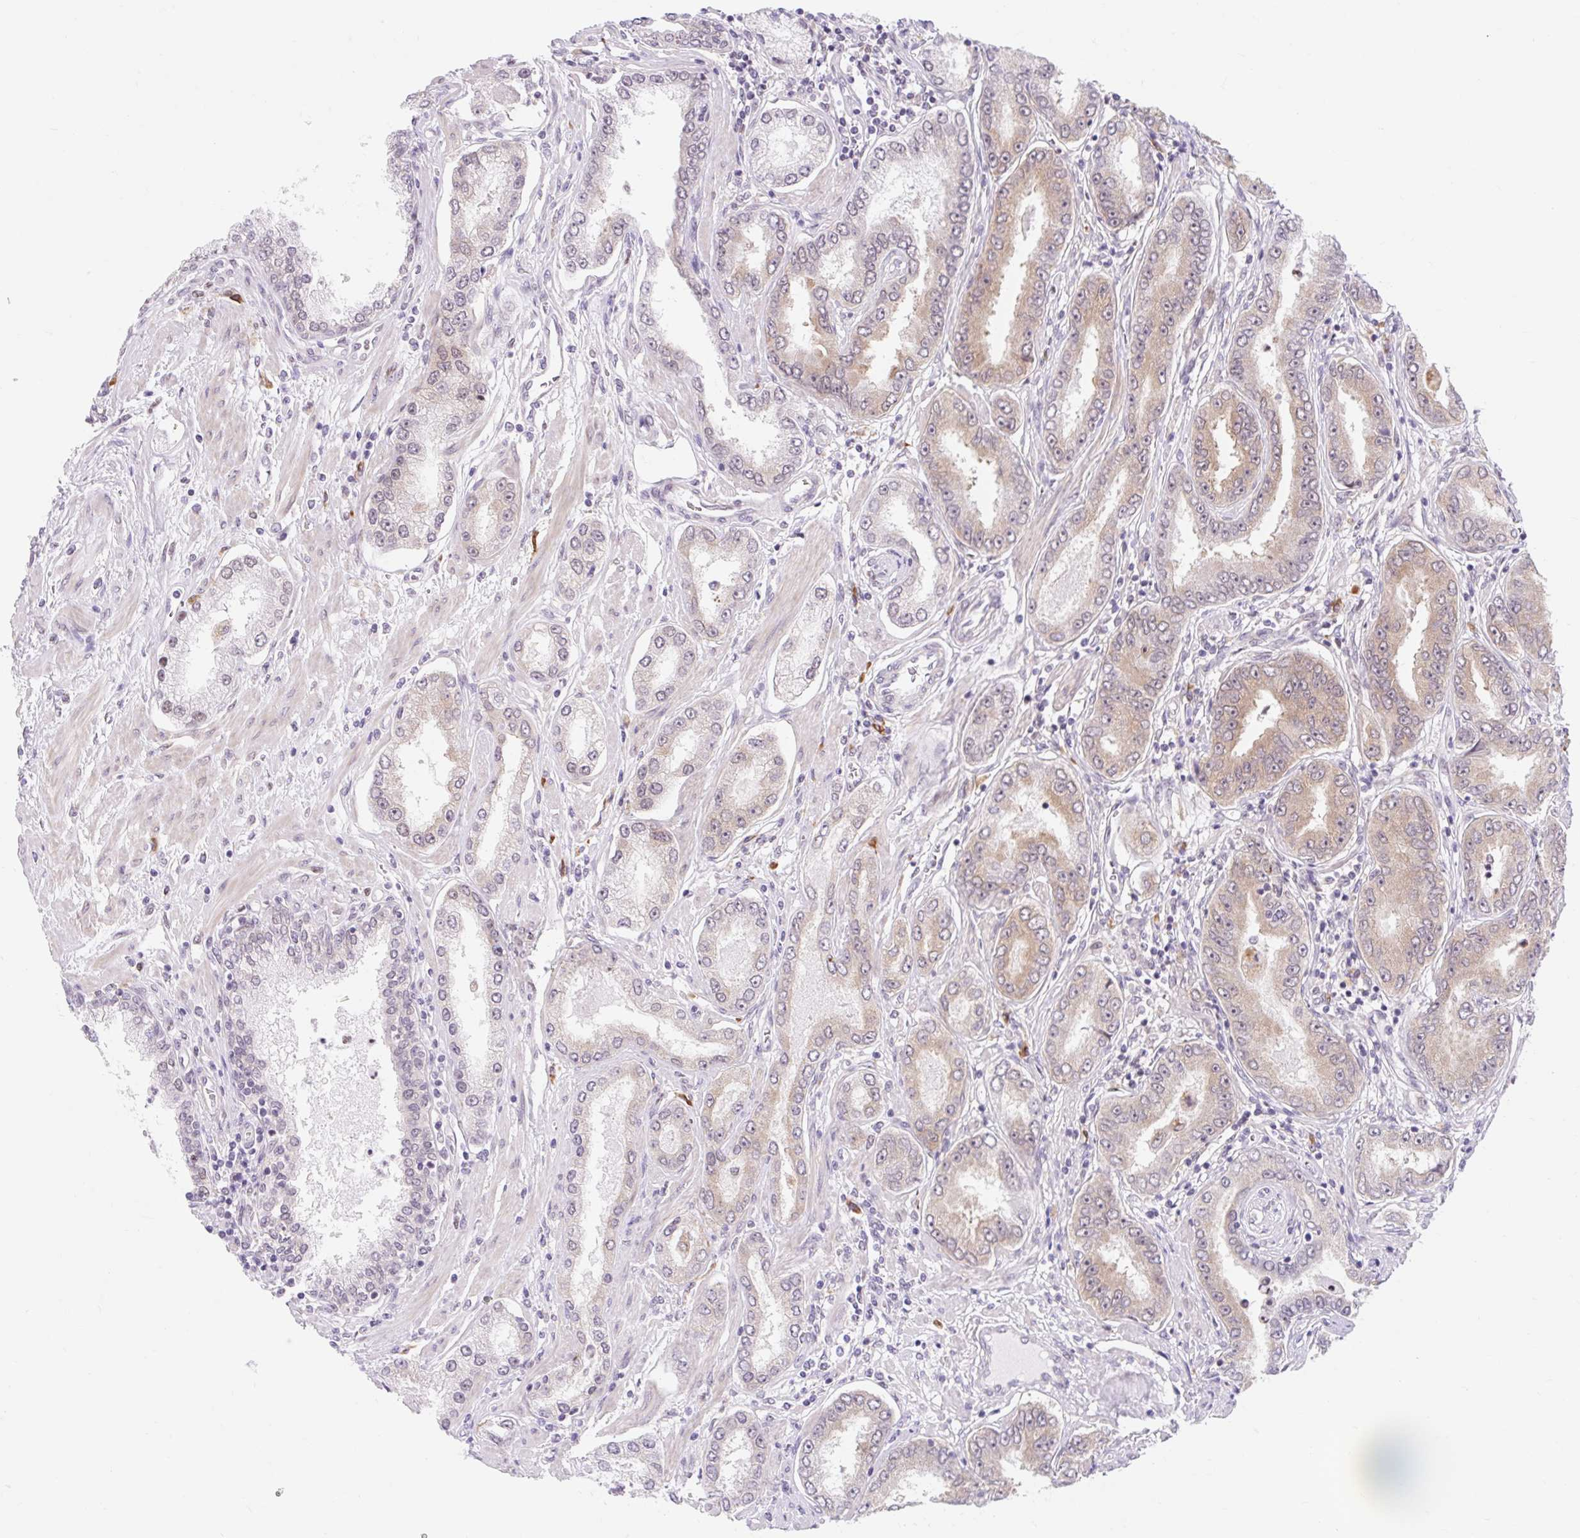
{"staining": {"intensity": "weak", "quantity": ">75%", "location": "cytoplasmic/membranous"}, "tissue": "prostate cancer", "cell_type": "Tumor cells", "image_type": "cancer", "snomed": [{"axis": "morphology", "description": "Adenocarcinoma, High grade"}, {"axis": "topography", "description": "Prostate"}], "caption": "The micrograph reveals a brown stain indicating the presence of a protein in the cytoplasmic/membranous of tumor cells in prostate cancer (adenocarcinoma (high-grade)). (DAB (3,3'-diaminobenzidine) = brown stain, brightfield microscopy at high magnification).", "gene": "SRSF10", "patient": {"sex": "male", "age": 72}}